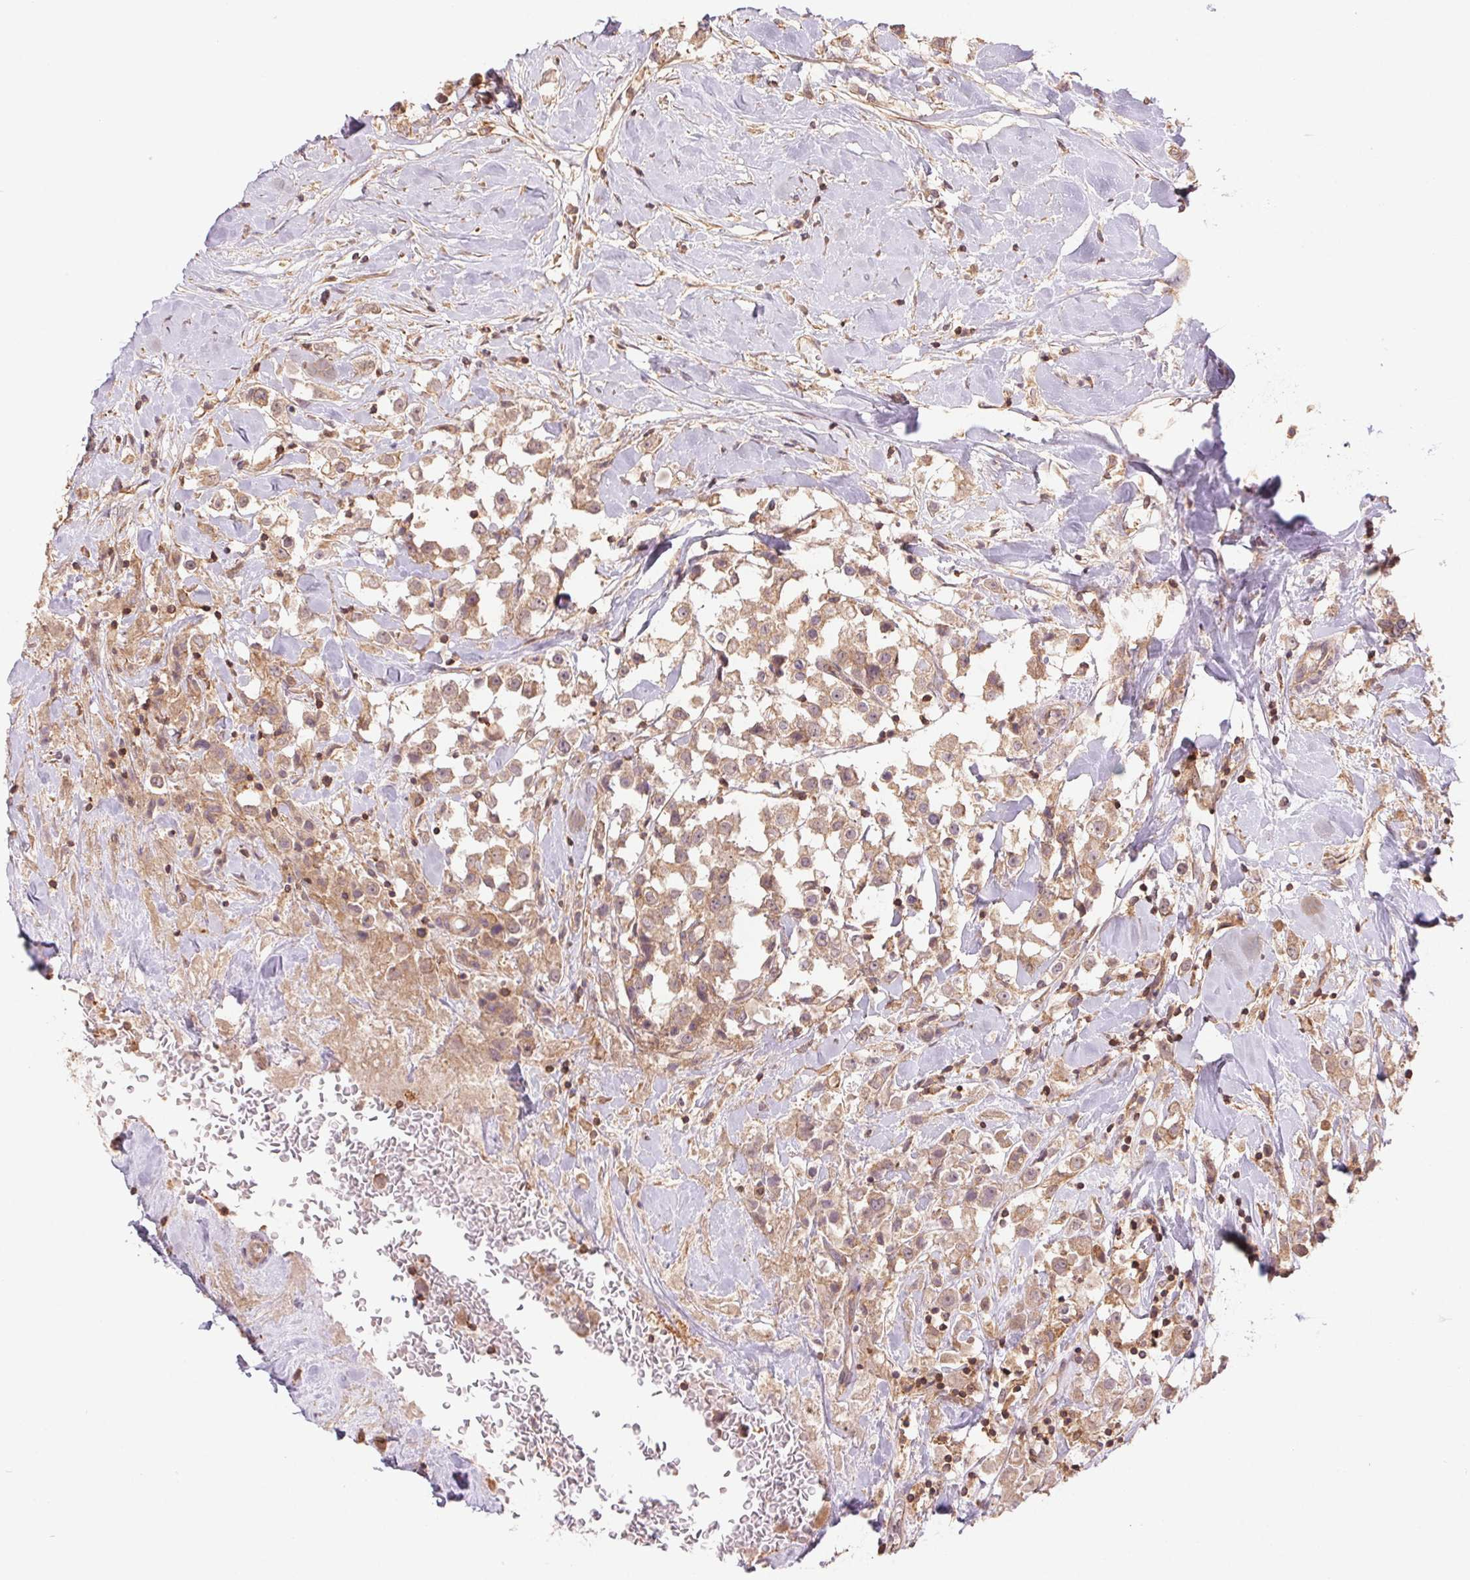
{"staining": {"intensity": "moderate", "quantity": ">75%", "location": "cytoplasmic/membranous"}, "tissue": "breast cancer", "cell_type": "Tumor cells", "image_type": "cancer", "snomed": [{"axis": "morphology", "description": "Duct carcinoma"}, {"axis": "topography", "description": "Breast"}], "caption": "Immunohistochemistry (DAB (3,3'-diaminobenzidine)) staining of infiltrating ductal carcinoma (breast) demonstrates moderate cytoplasmic/membranous protein expression in approximately >75% of tumor cells.", "gene": "TUBA3D", "patient": {"sex": "female", "age": 61}}